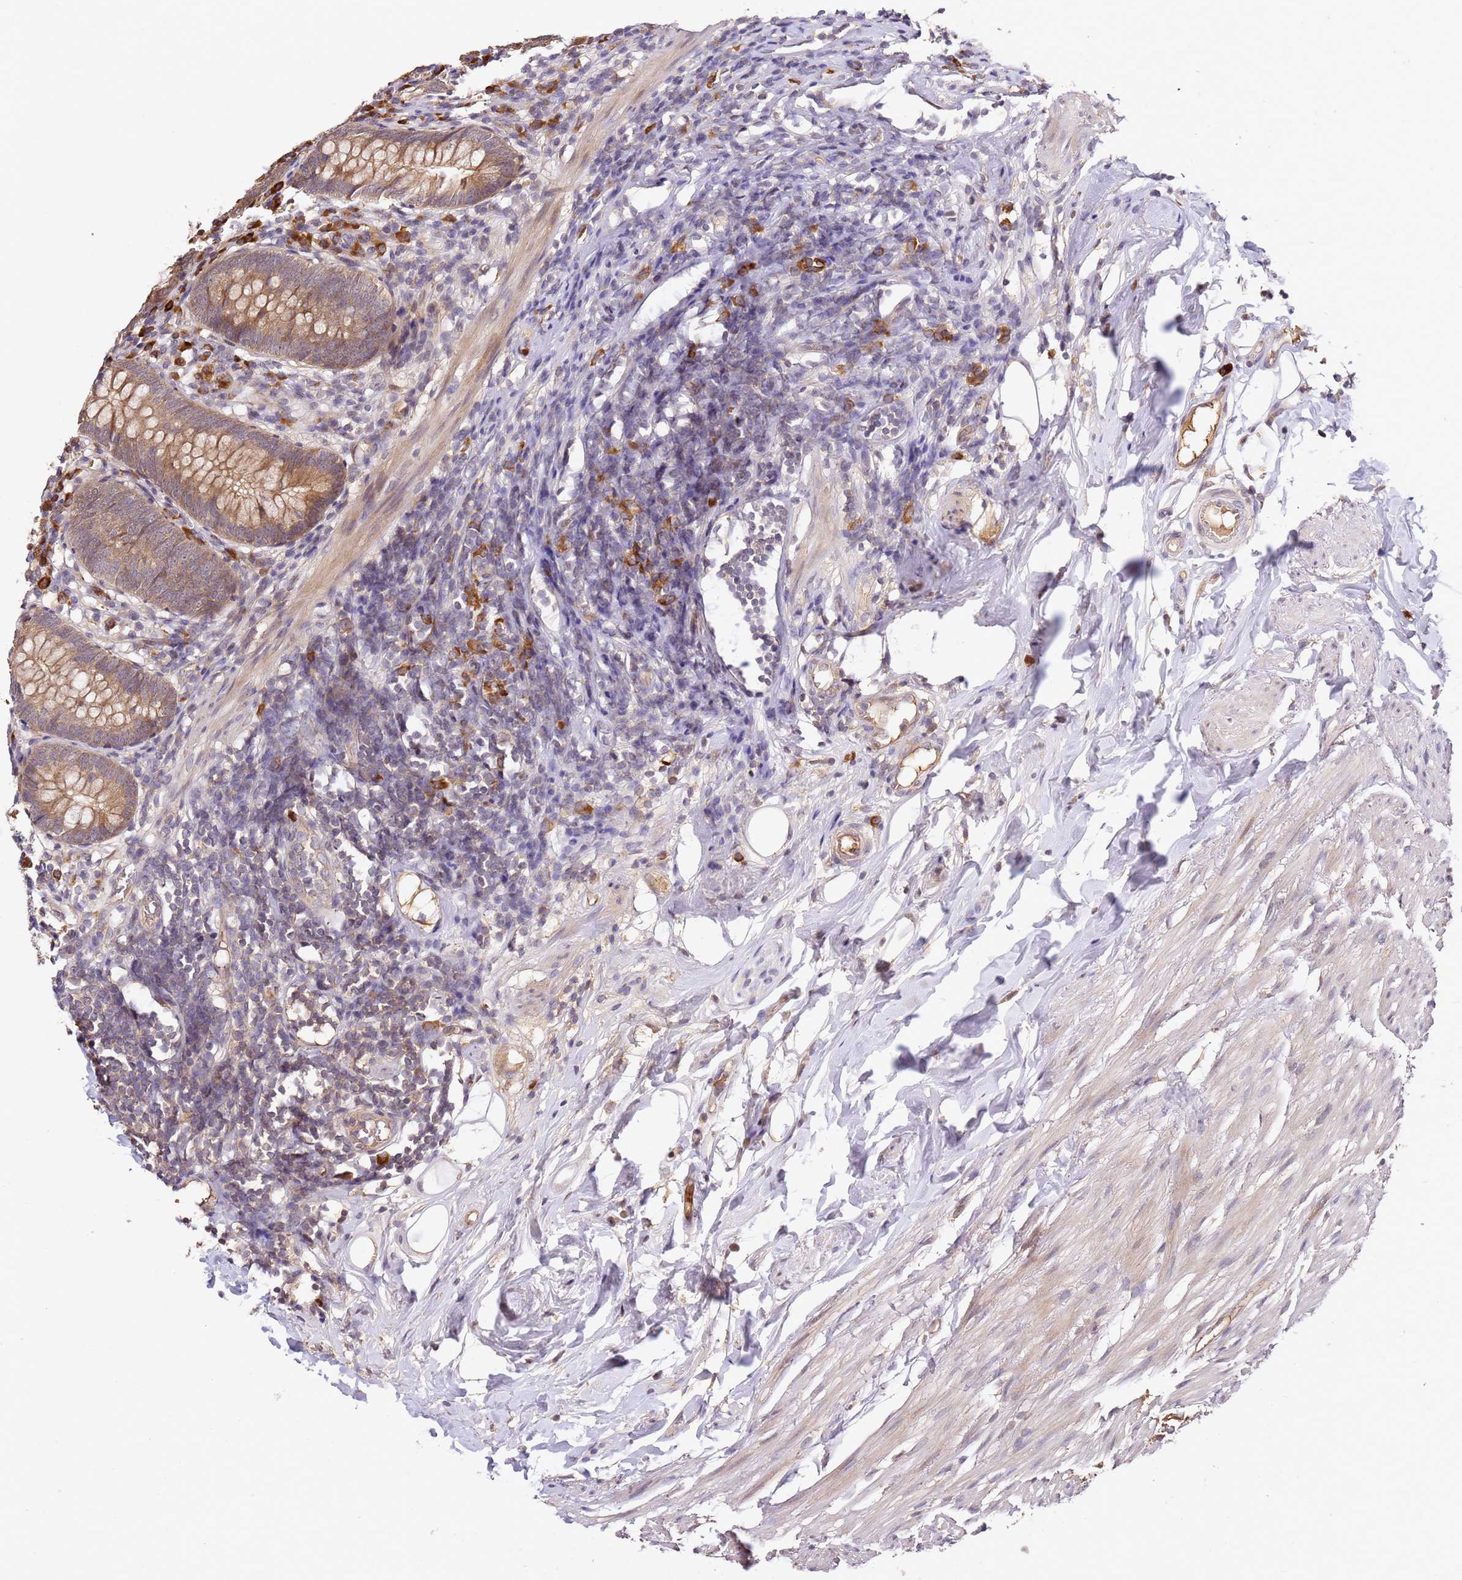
{"staining": {"intensity": "moderate", "quantity": ">75%", "location": "cytoplasmic/membranous"}, "tissue": "appendix", "cell_type": "Glandular cells", "image_type": "normal", "snomed": [{"axis": "morphology", "description": "Normal tissue, NOS"}, {"axis": "topography", "description": "Appendix"}], "caption": "High-power microscopy captured an immunohistochemistry (IHC) micrograph of unremarkable appendix, revealing moderate cytoplasmic/membranous positivity in approximately >75% of glandular cells. (IHC, brightfield microscopy, high magnification).", "gene": "OSBPL2", "patient": {"sex": "female", "age": 62}}